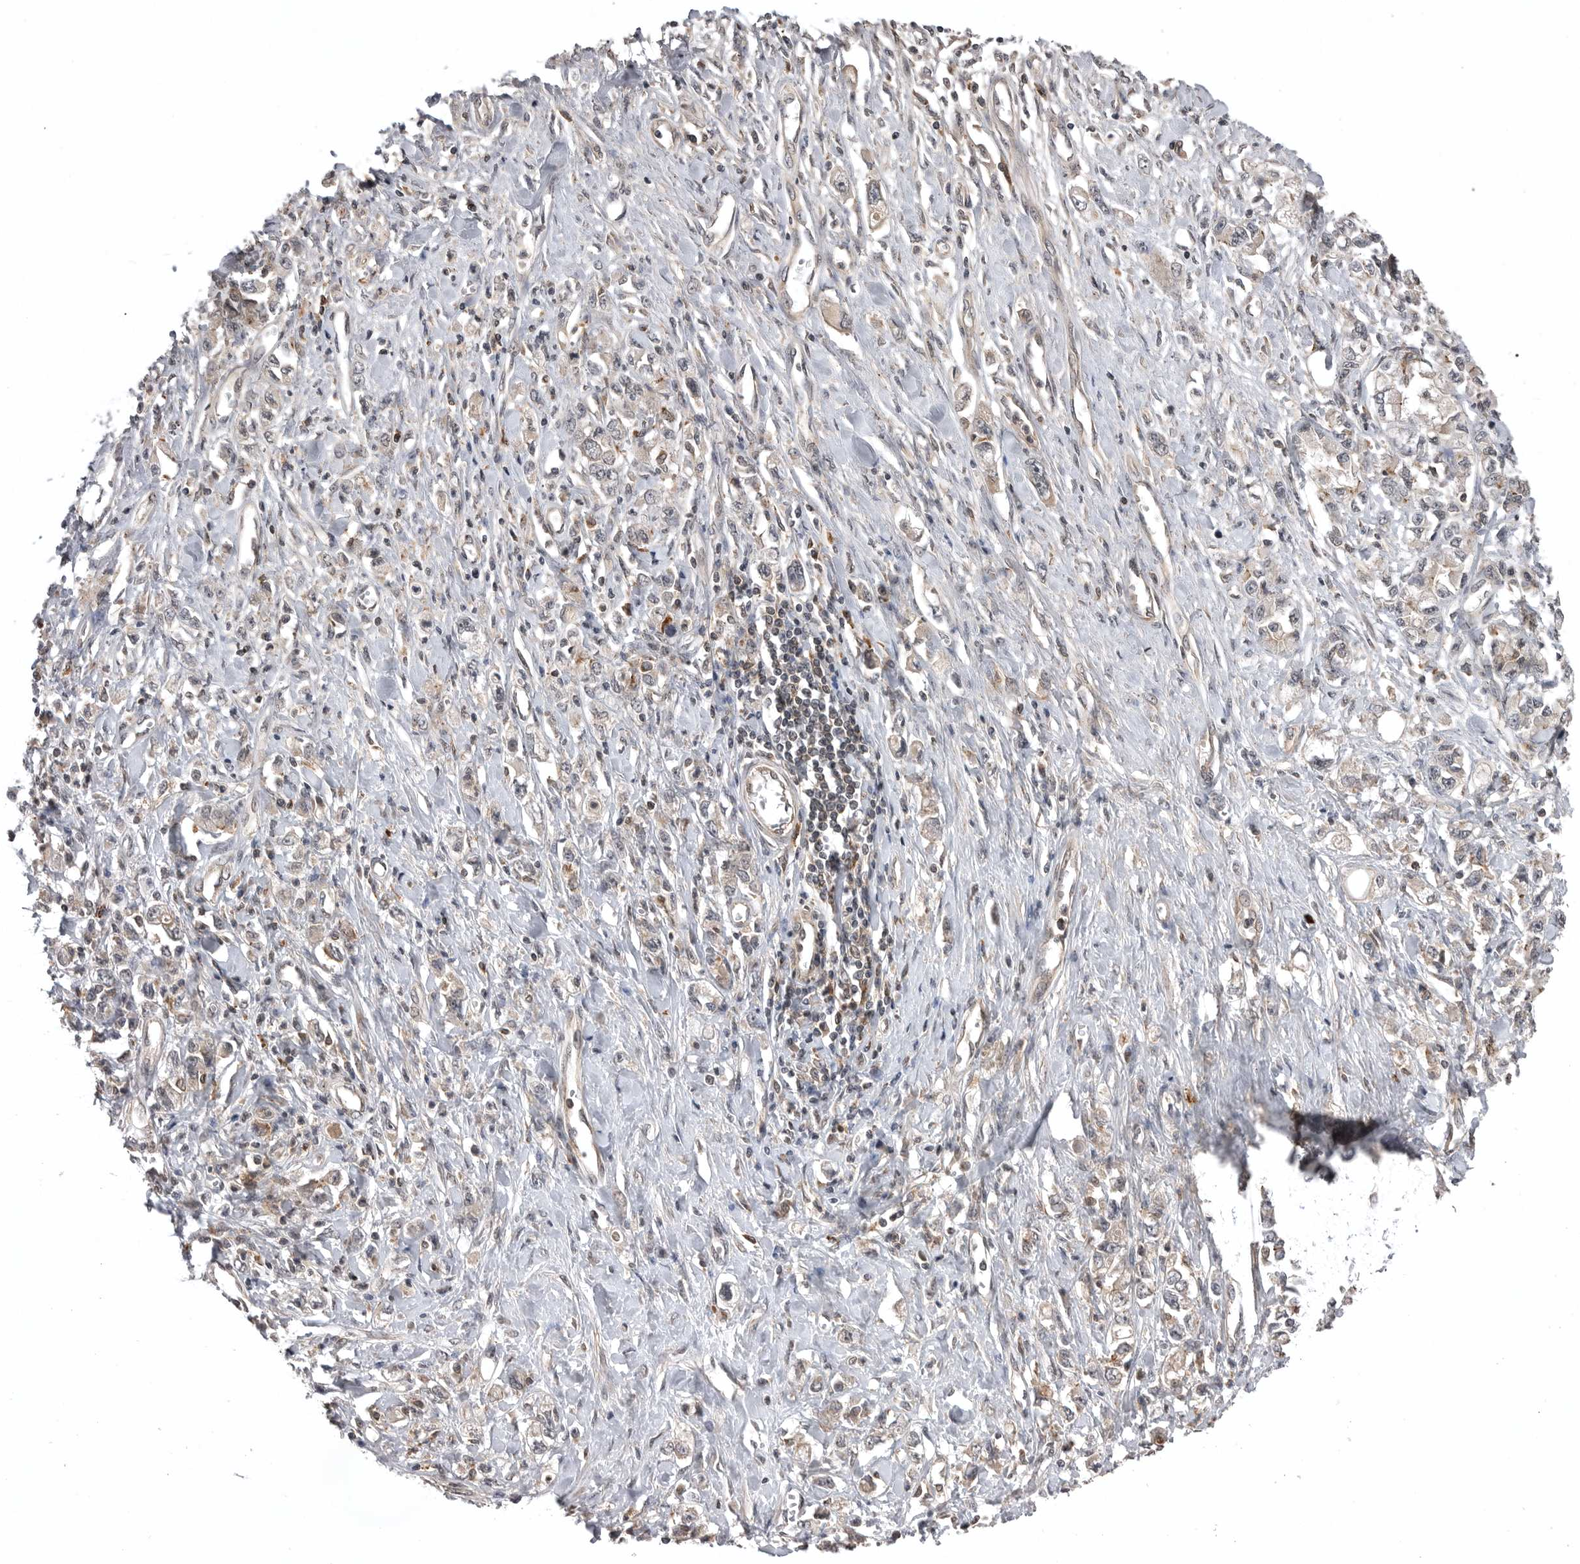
{"staining": {"intensity": "negative", "quantity": "none", "location": "none"}, "tissue": "stomach cancer", "cell_type": "Tumor cells", "image_type": "cancer", "snomed": [{"axis": "morphology", "description": "Adenocarcinoma, NOS"}, {"axis": "topography", "description": "Stomach"}], "caption": "Immunohistochemical staining of stomach adenocarcinoma exhibits no significant expression in tumor cells.", "gene": "AOAH", "patient": {"sex": "female", "age": 76}}